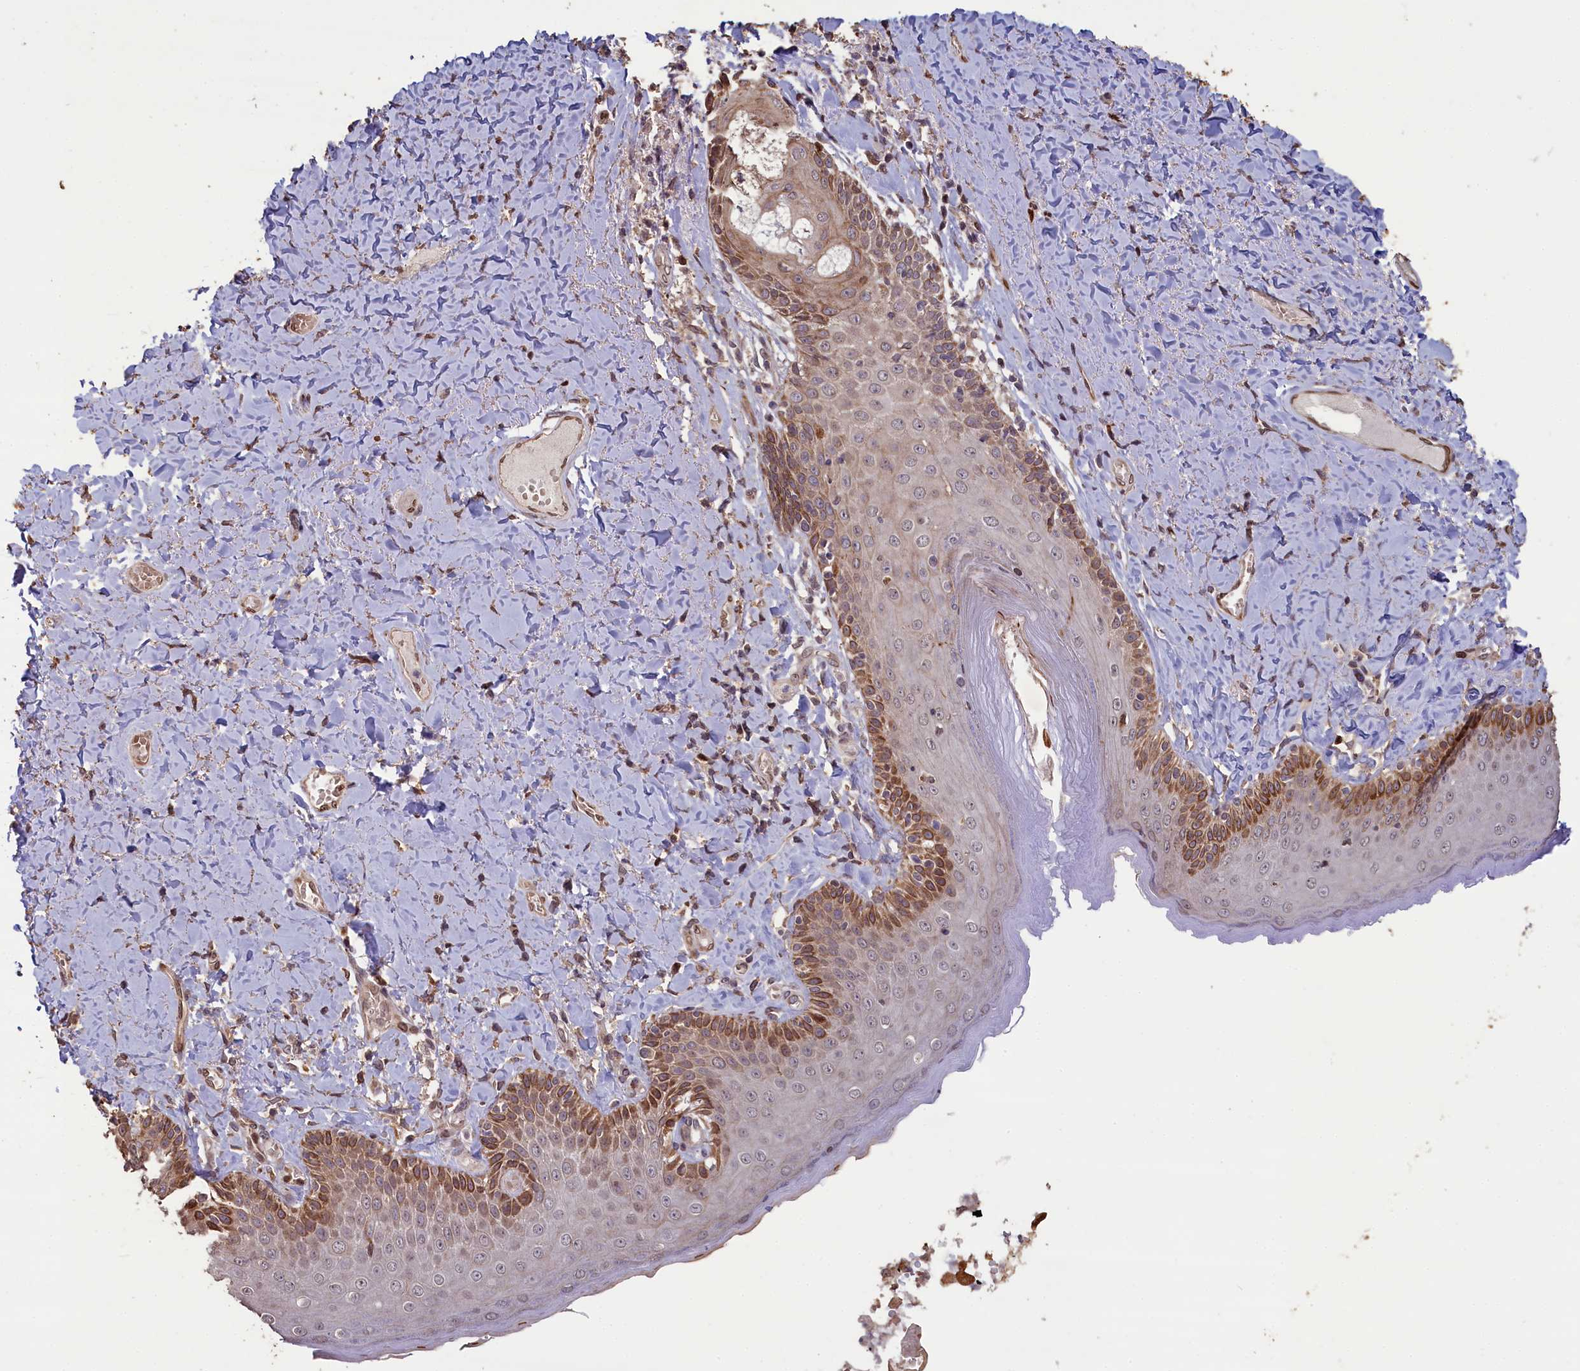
{"staining": {"intensity": "moderate", "quantity": "25%-75%", "location": "cytoplasmic/membranous"}, "tissue": "skin", "cell_type": "Epidermal cells", "image_type": "normal", "snomed": [{"axis": "morphology", "description": "Normal tissue, NOS"}, {"axis": "topography", "description": "Anal"}], "caption": "Skin stained for a protein (brown) shows moderate cytoplasmic/membranous positive staining in approximately 25%-75% of epidermal cells.", "gene": "SLC38A7", "patient": {"sex": "male", "age": 69}}